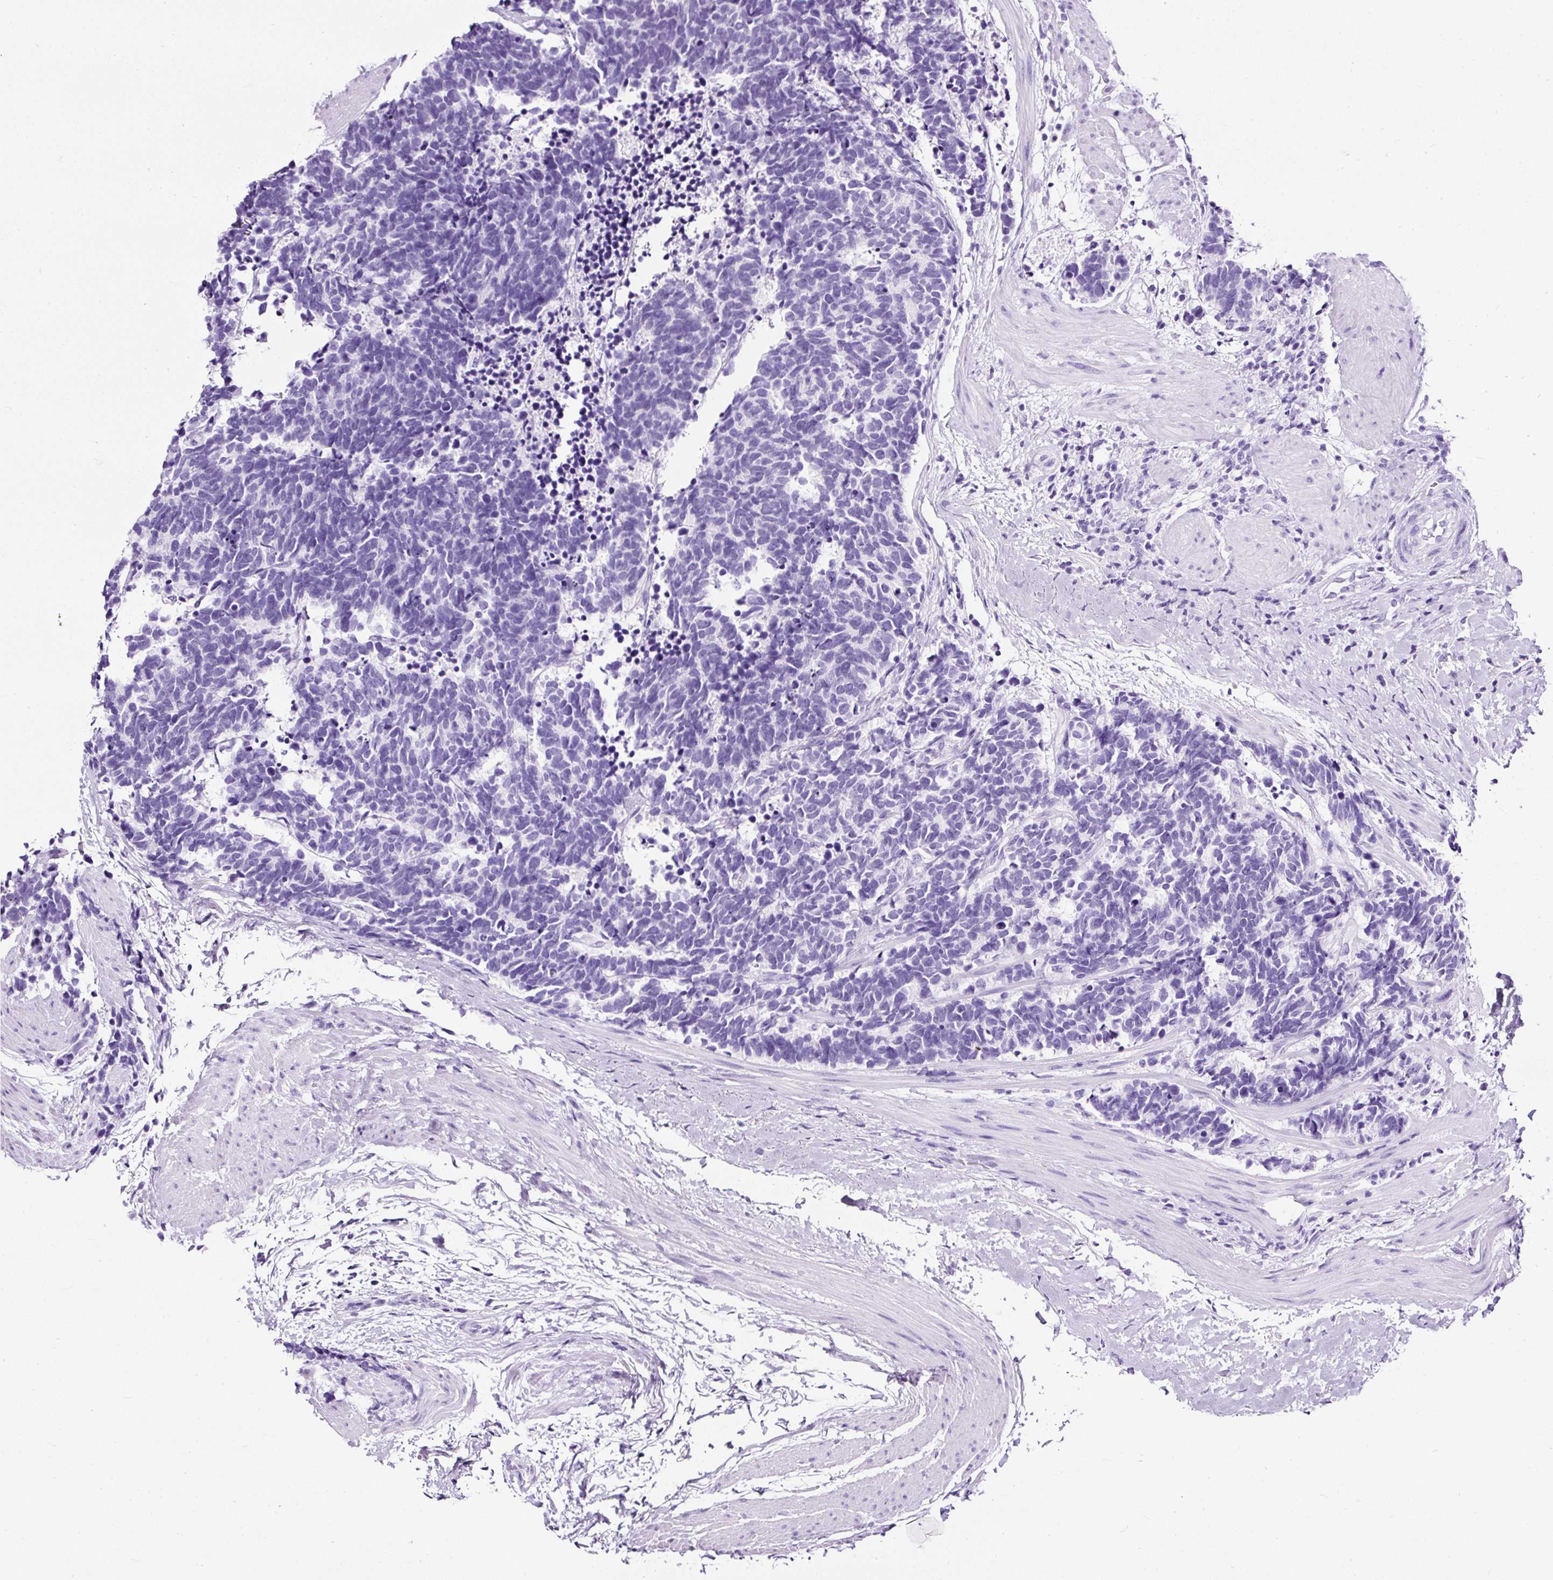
{"staining": {"intensity": "negative", "quantity": "none", "location": "none"}, "tissue": "carcinoid", "cell_type": "Tumor cells", "image_type": "cancer", "snomed": [{"axis": "morphology", "description": "Carcinoid, malignant, NOS"}, {"axis": "topography", "description": "Colon"}], "caption": "Tumor cells are negative for protein expression in human carcinoid (malignant). Brightfield microscopy of immunohistochemistry (IHC) stained with DAB (3,3'-diaminobenzidine) (brown) and hematoxylin (blue), captured at high magnification.", "gene": "NTS", "patient": {"sex": "female", "age": 52}}